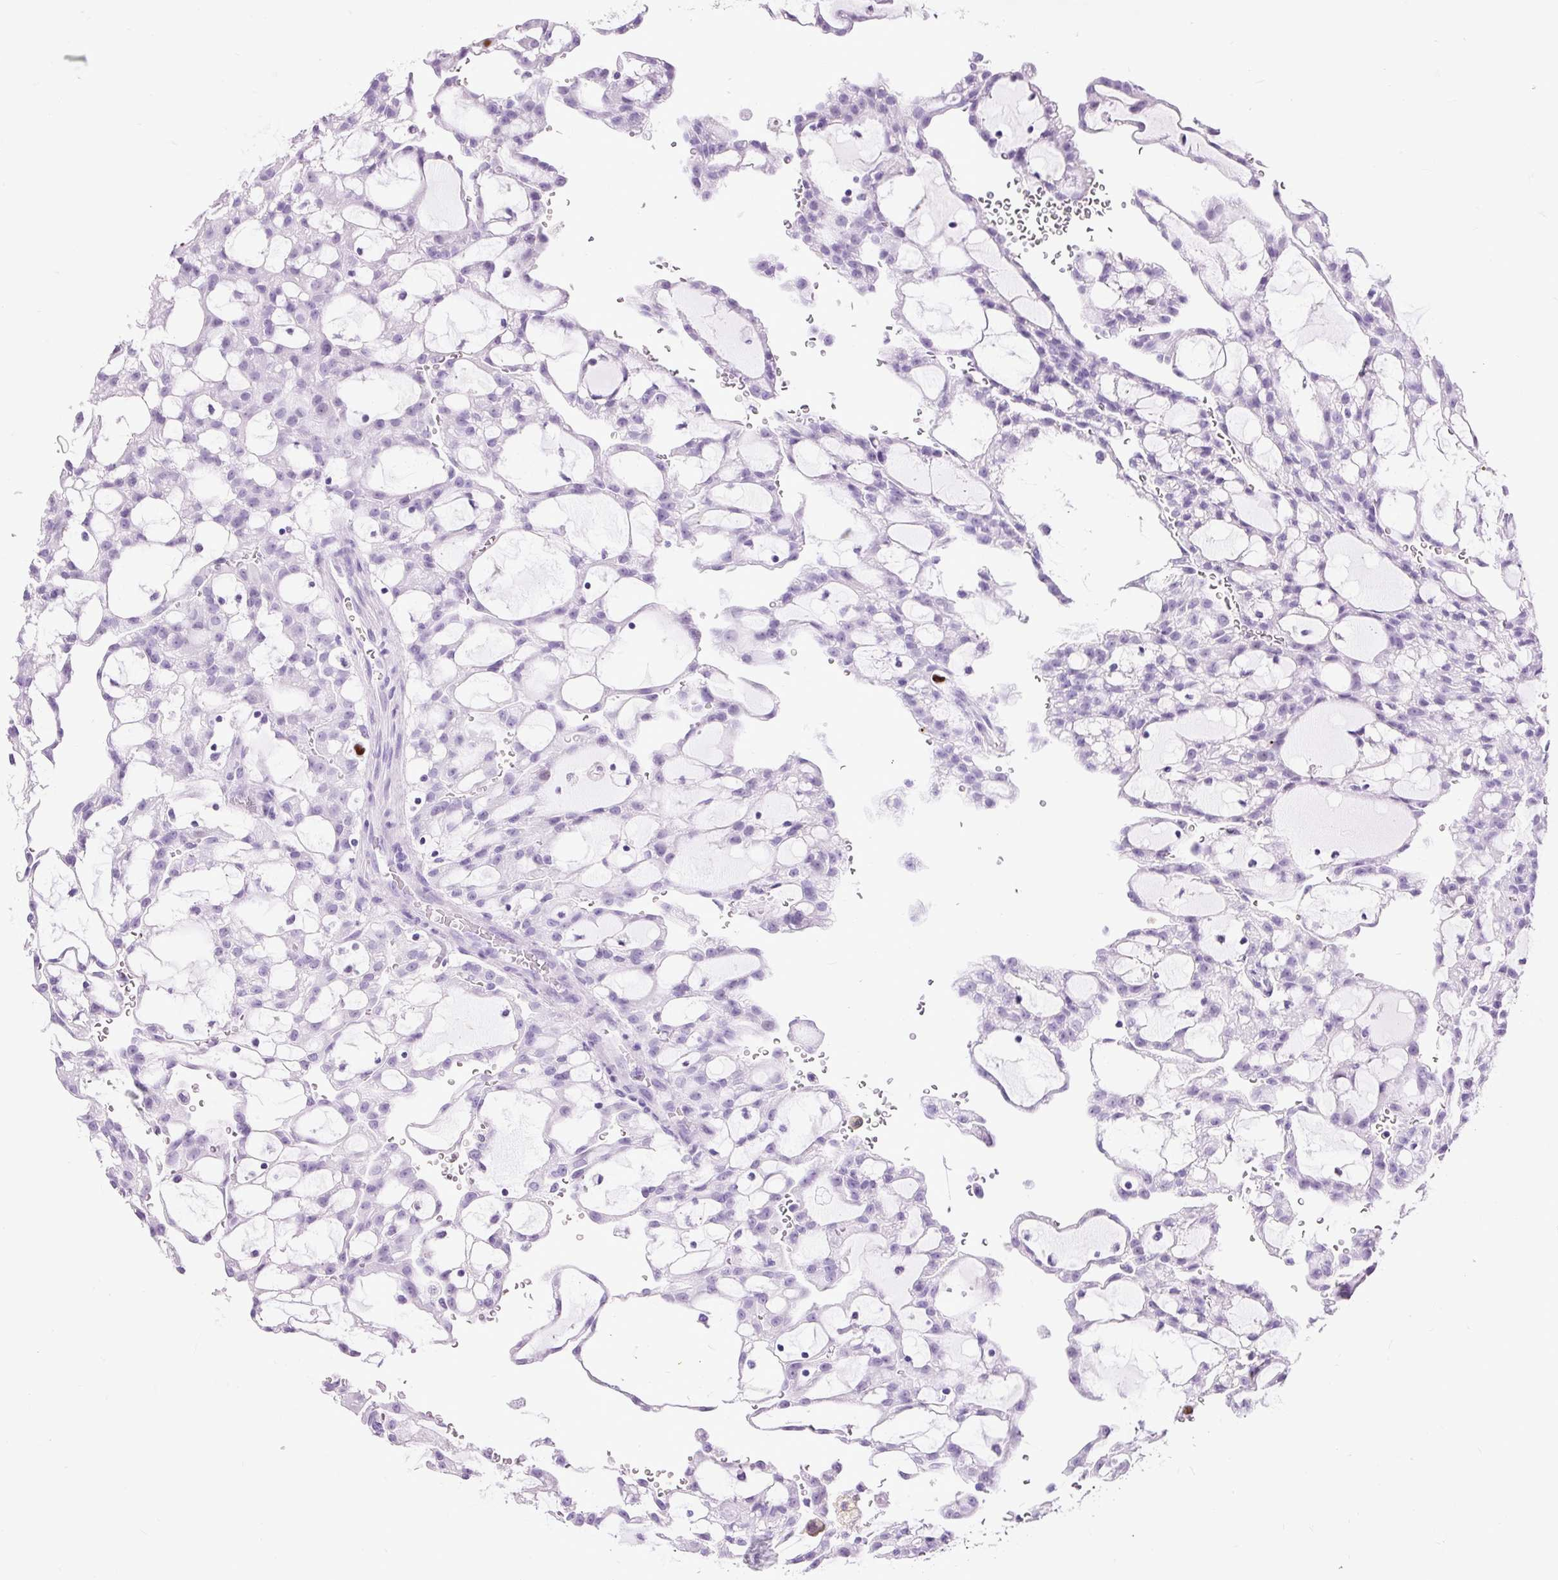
{"staining": {"intensity": "negative", "quantity": "none", "location": "none"}, "tissue": "renal cancer", "cell_type": "Tumor cells", "image_type": "cancer", "snomed": [{"axis": "morphology", "description": "Adenocarcinoma, NOS"}, {"axis": "topography", "description": "Kidney"}], "caption": "A micrograph of human renal cancer is negative for staining in tumor cells.", "gene": "RACGAP1", "patient": {"sex": "male", "age": 63}}